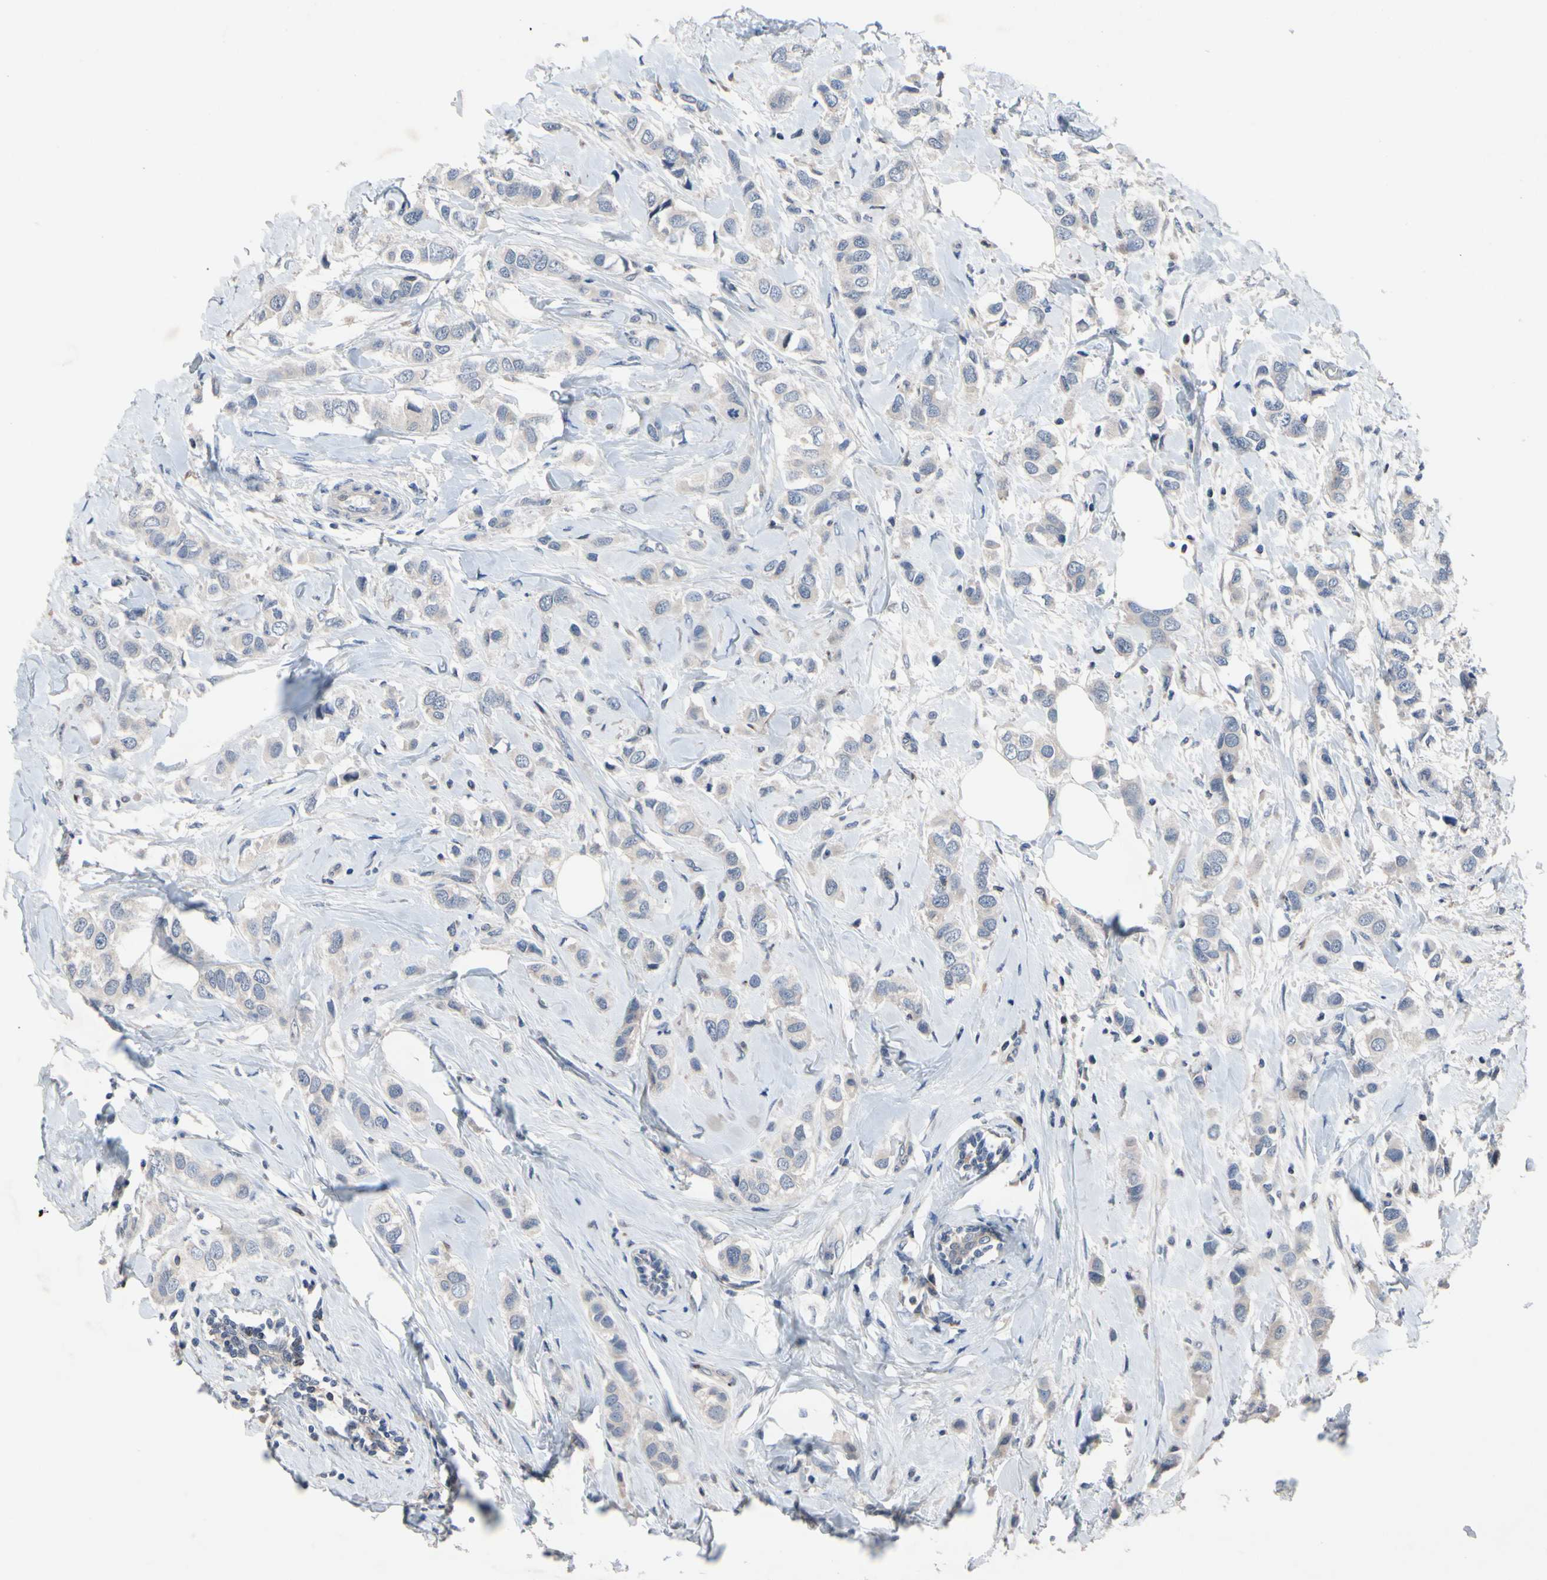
{"staining": {"intensity": "negative", "quantity": "none", "location": "none"}, "tissue": "breast cancer", "cell_type": "Tumor cells", "image_type": "cancer", "snomed": [{"axis": "morphology", "description": "Duct carcinoma"}, {"axis": "topography", "description": "Breast"}], "caption": "This is an IHC micrograph of infiltrating ductal carcinoma (breast). There is no positivity in tumor cells.", "gene": "MUTYH", "patient": {"sex": "female", "age": 50}}